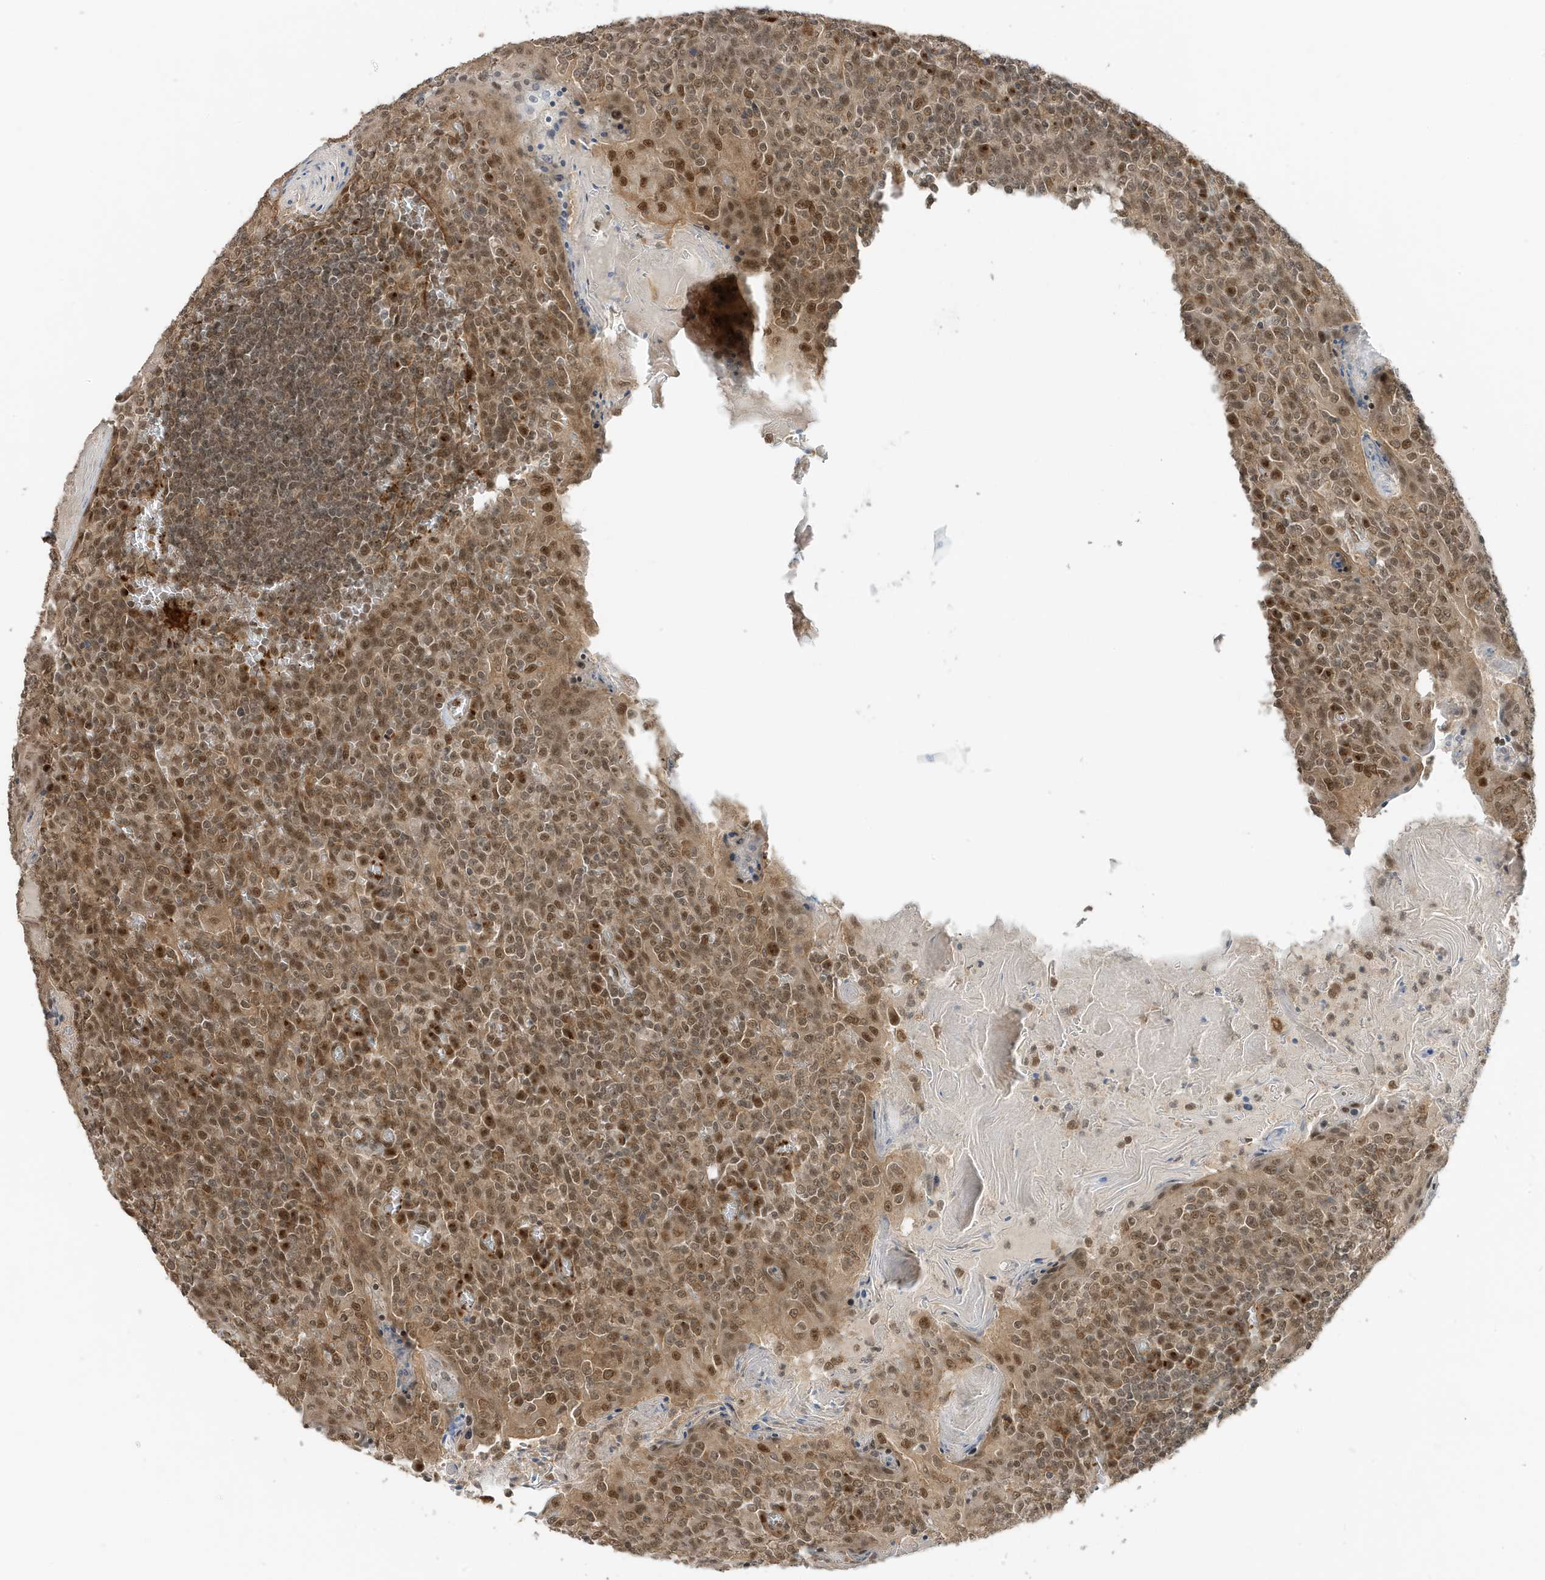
{"staining": {"intensity": "moderate", "quantity": ">75%", "location": "cytoplasmic/membranous,nuclear"}, "tissue": "tonsil", "cell_type": "Non-germinal center cells", "image_type": "normal", "snomed": [{"axis": "morphology", "description": "Normal tissue, NOS"}, {"axis": "topography", "description": "Tonsil"}], "caption": "Immunohistochemical staining of benign tonsil exhibits moderate cytoplasmic/membranous,nuclear protein expression in approximately >75% of non-germinal center cells. The protein of interest is shown in brown color, while the nuclei are stained blue.", "gene": "MAST3", "patient": {"sex": "female", "age": 19}}